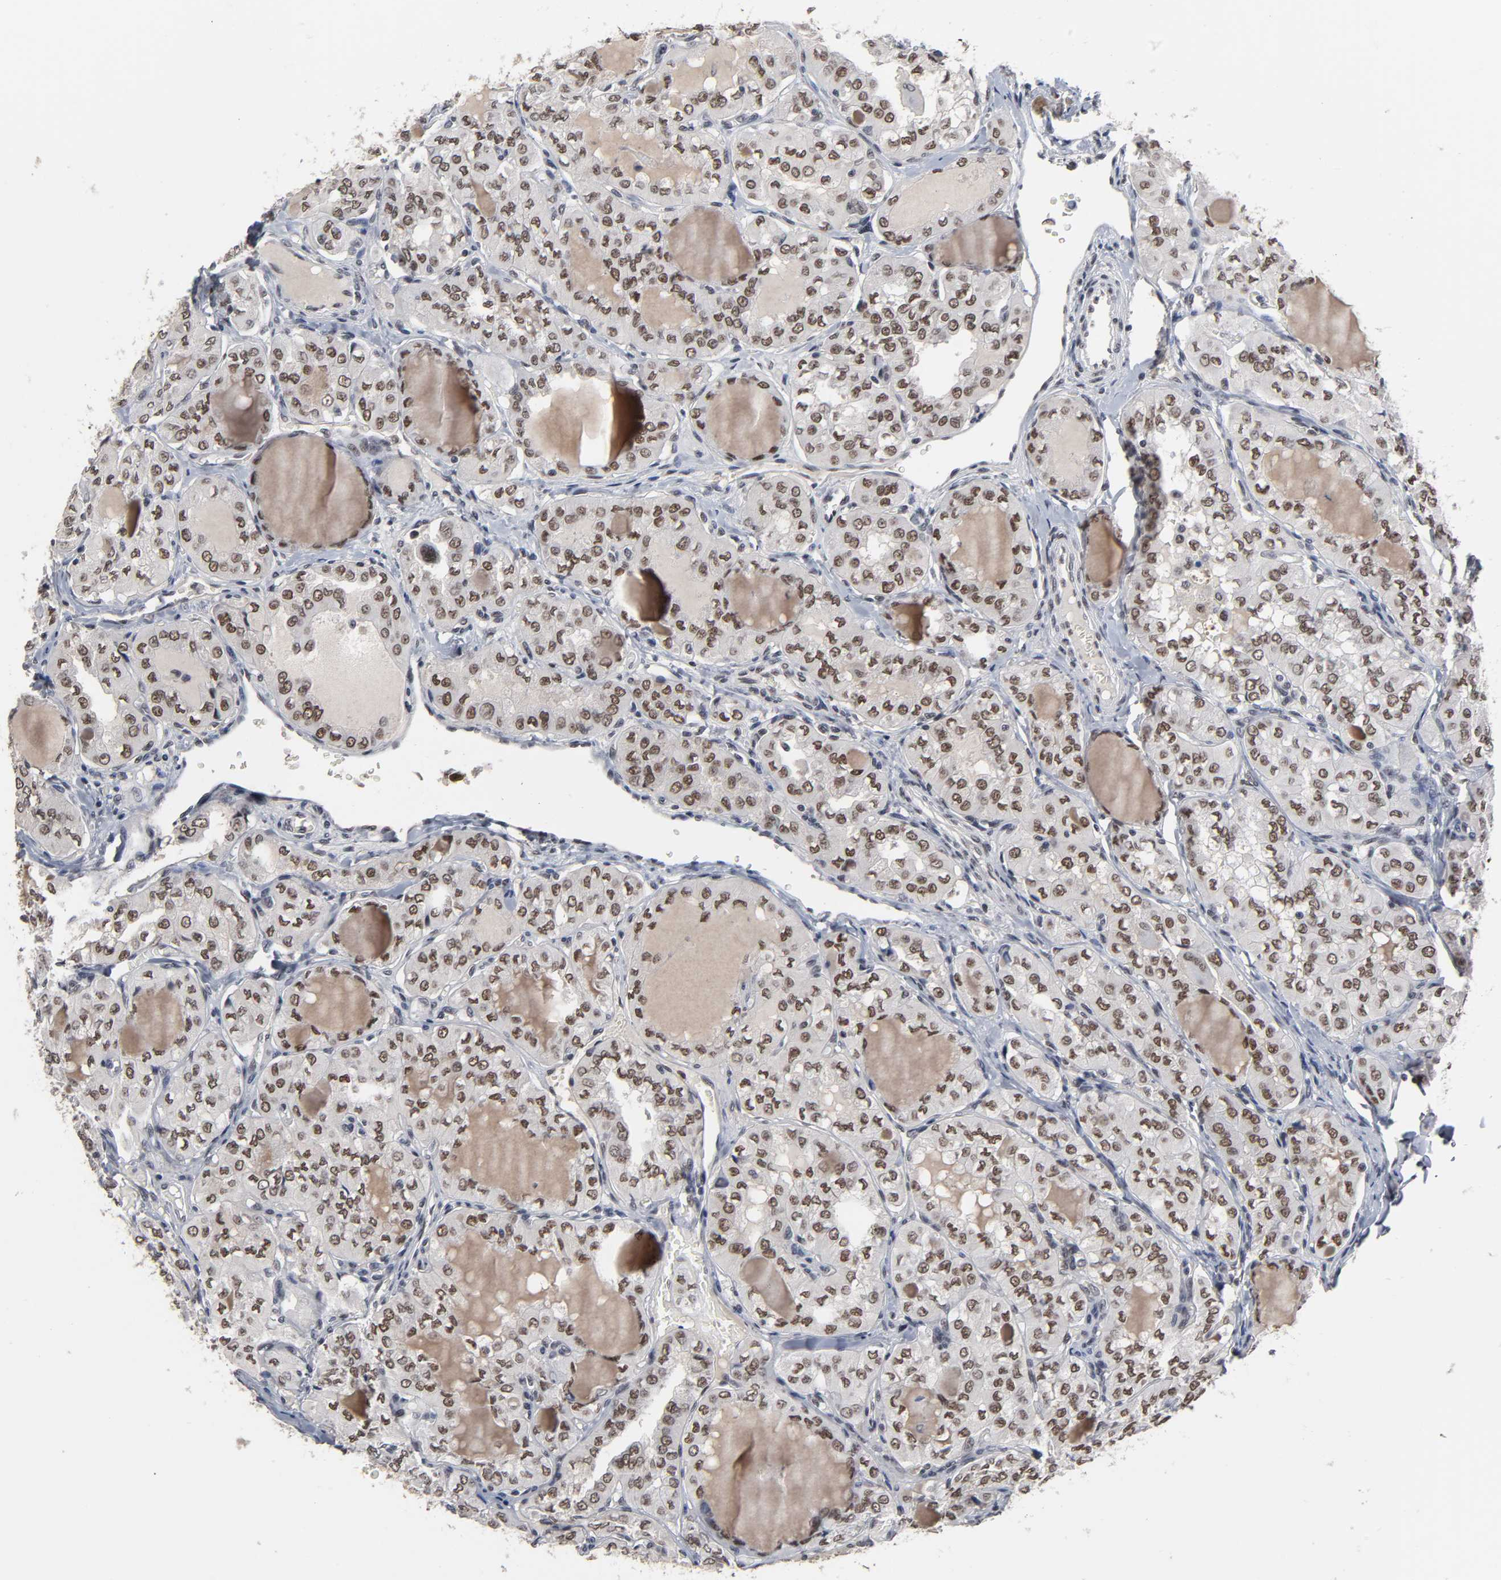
{"staining": {"intensity": "moderate", "quantity": ">75%", "location": "nuclear"}, "tissue": "thyroid cancer", "cell_type": "Tumor cells", "image_type": "cancer", "snomed": [{"axis": "morphology", "description": "Papillary adenocarcinoma, NOS"}, {"axis": "topography", "description": "Thyroid gland"}], "caption": "Immunohistochemical staining of papillary adenocarcinoma (thyroid) exhibits medium levels of moderate nuclear expression in approximately >75% of tumor cells.", "gene": "TRIM33", "patient": {"sex": "male", "age": 20}}